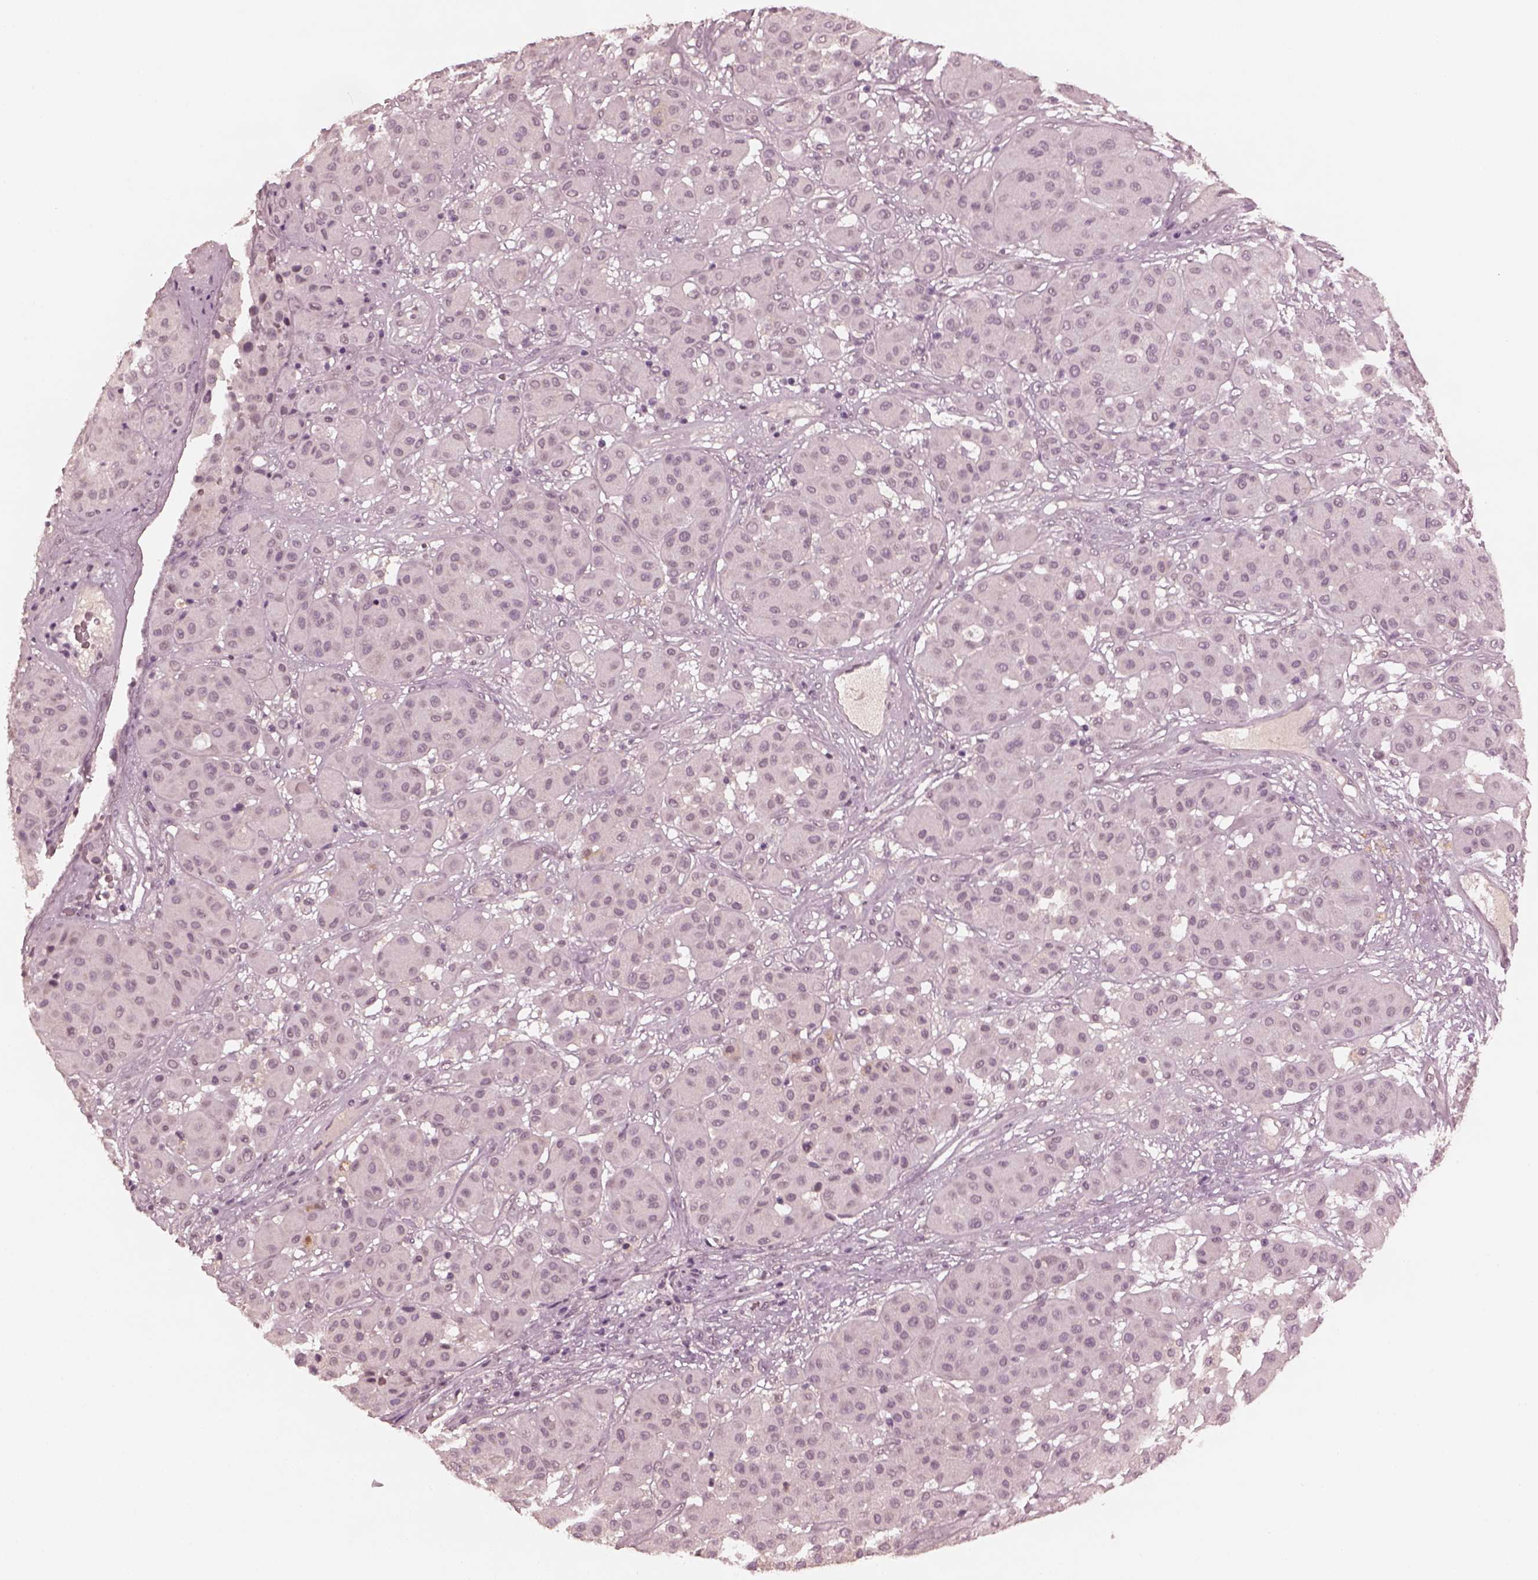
{"staining": {"intensity": "negative", "quantity": "none", "location": "none"}, "tissue": "melanoma", "cell_type": "Tumor cells", "image_type": "cancer", "snomed": [{"axis": "morphology", "description": "Malignant melanoma, Metastatic site"}, {"axis": "topography", "description": "Smooth muscle"}], "caption": "Immunohistochemistry (IHC) photomicrograph of neoplastic tissue: melanoma stained with DAB demonstrates no significant protein expression in tumor cells.", "gene": "KRT79", "patient": {"sex": "male", "age": 41}}